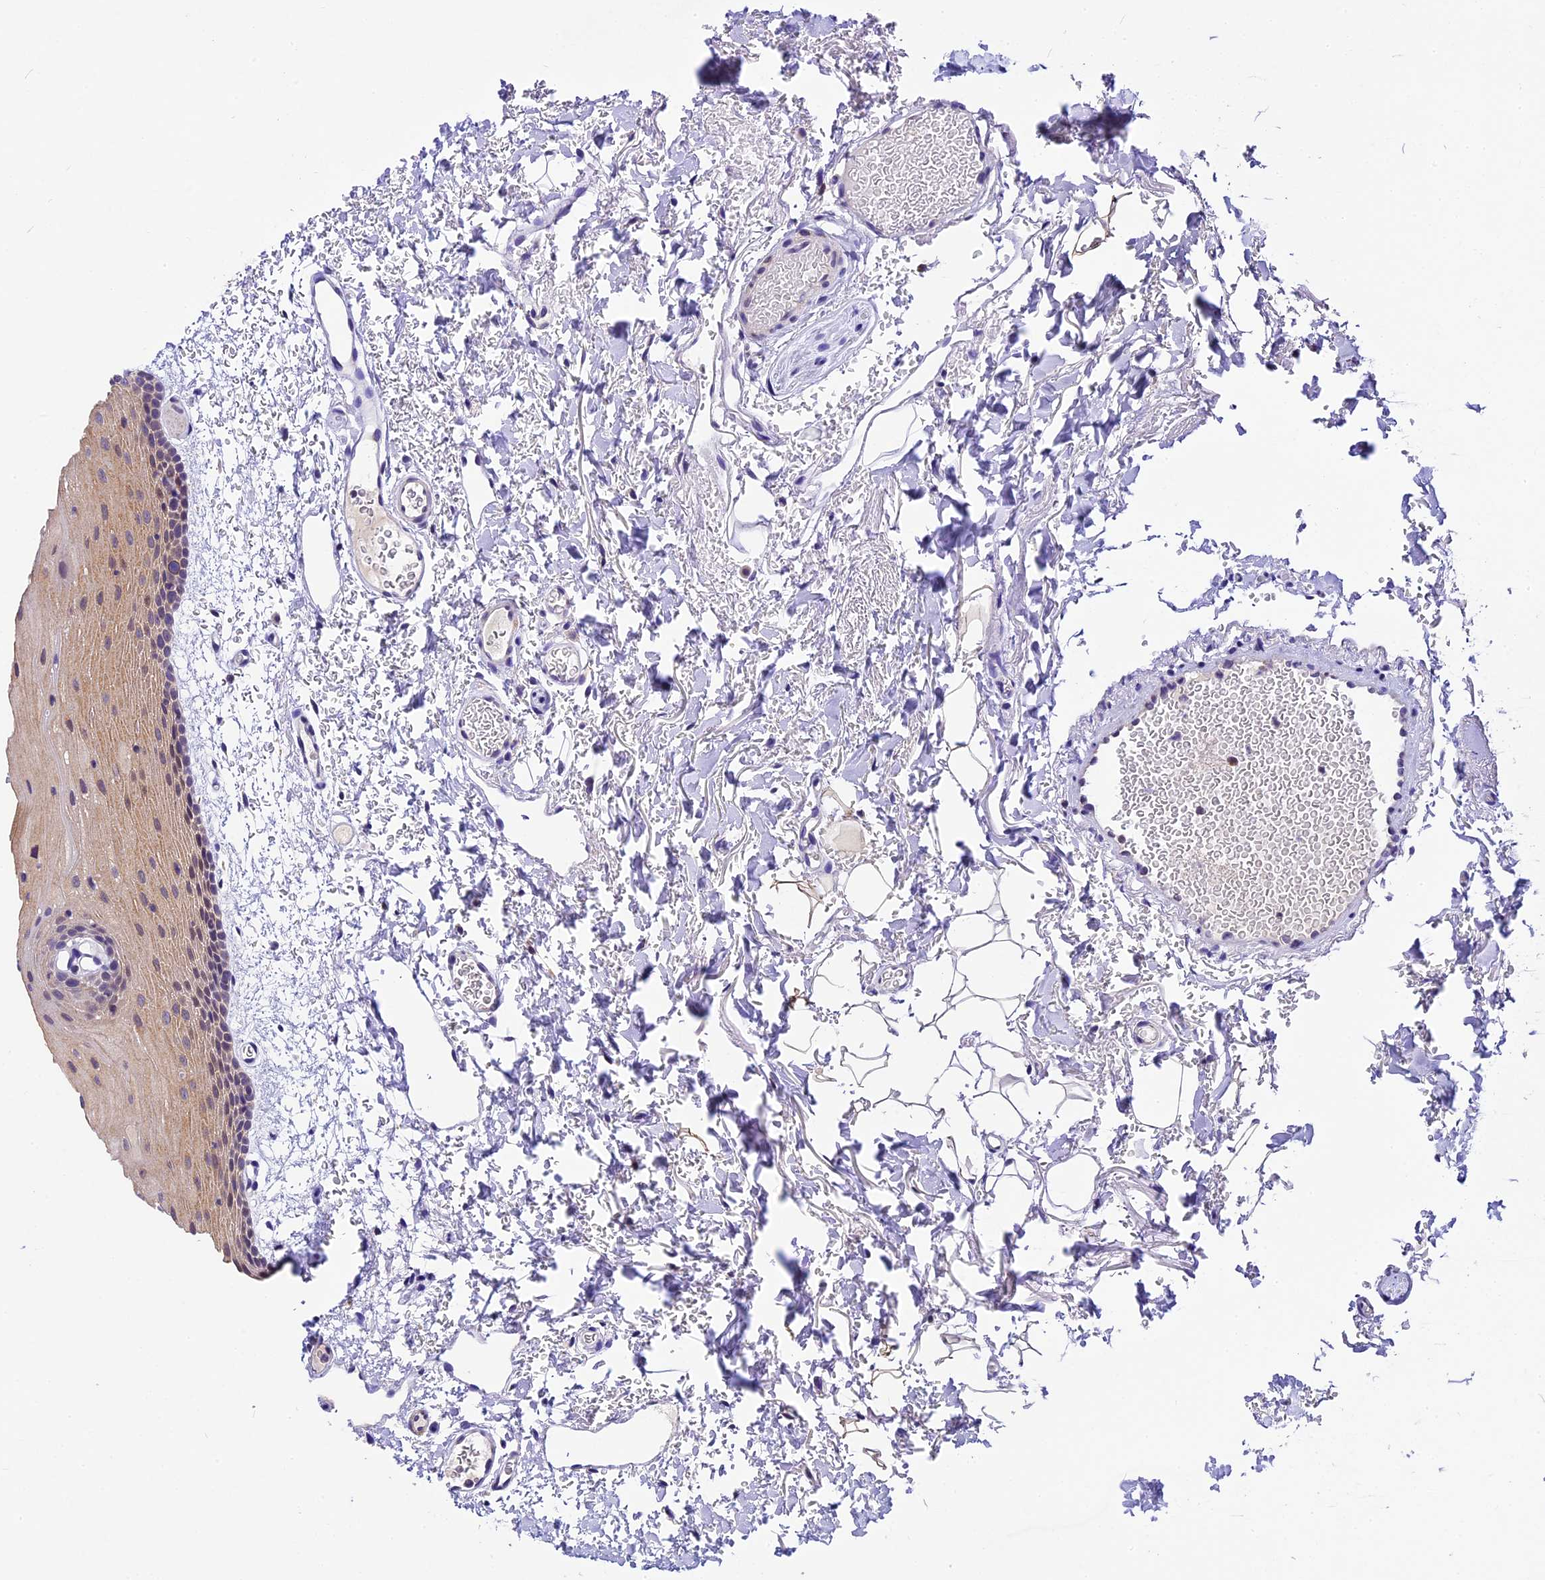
{"staining": {"intensity": "moderate", "quantity": "25%-75%", "location": "cytoplasmic/membranous,nuclear"}, "tissue": "oral mucosa", "cell_type": "Squamous epithelial cells", "image_type": "normal", "snomed": [{"axis": "morphology", "description": "Normal tissue, NOS"}, {"axis": "topography", "description": "Oral tissue"}], "caption": "IHC (DAB) staining of normal oral mucosa shows moderate cytoplasmic/membranous,nuclear protein expression in about 25%-75% of squamous epithelial cells. The protein is shown in brown color, while the nuclei are stained blue.", "gene": "CARS2", "patient": {"sex": "female", "age": 70}}